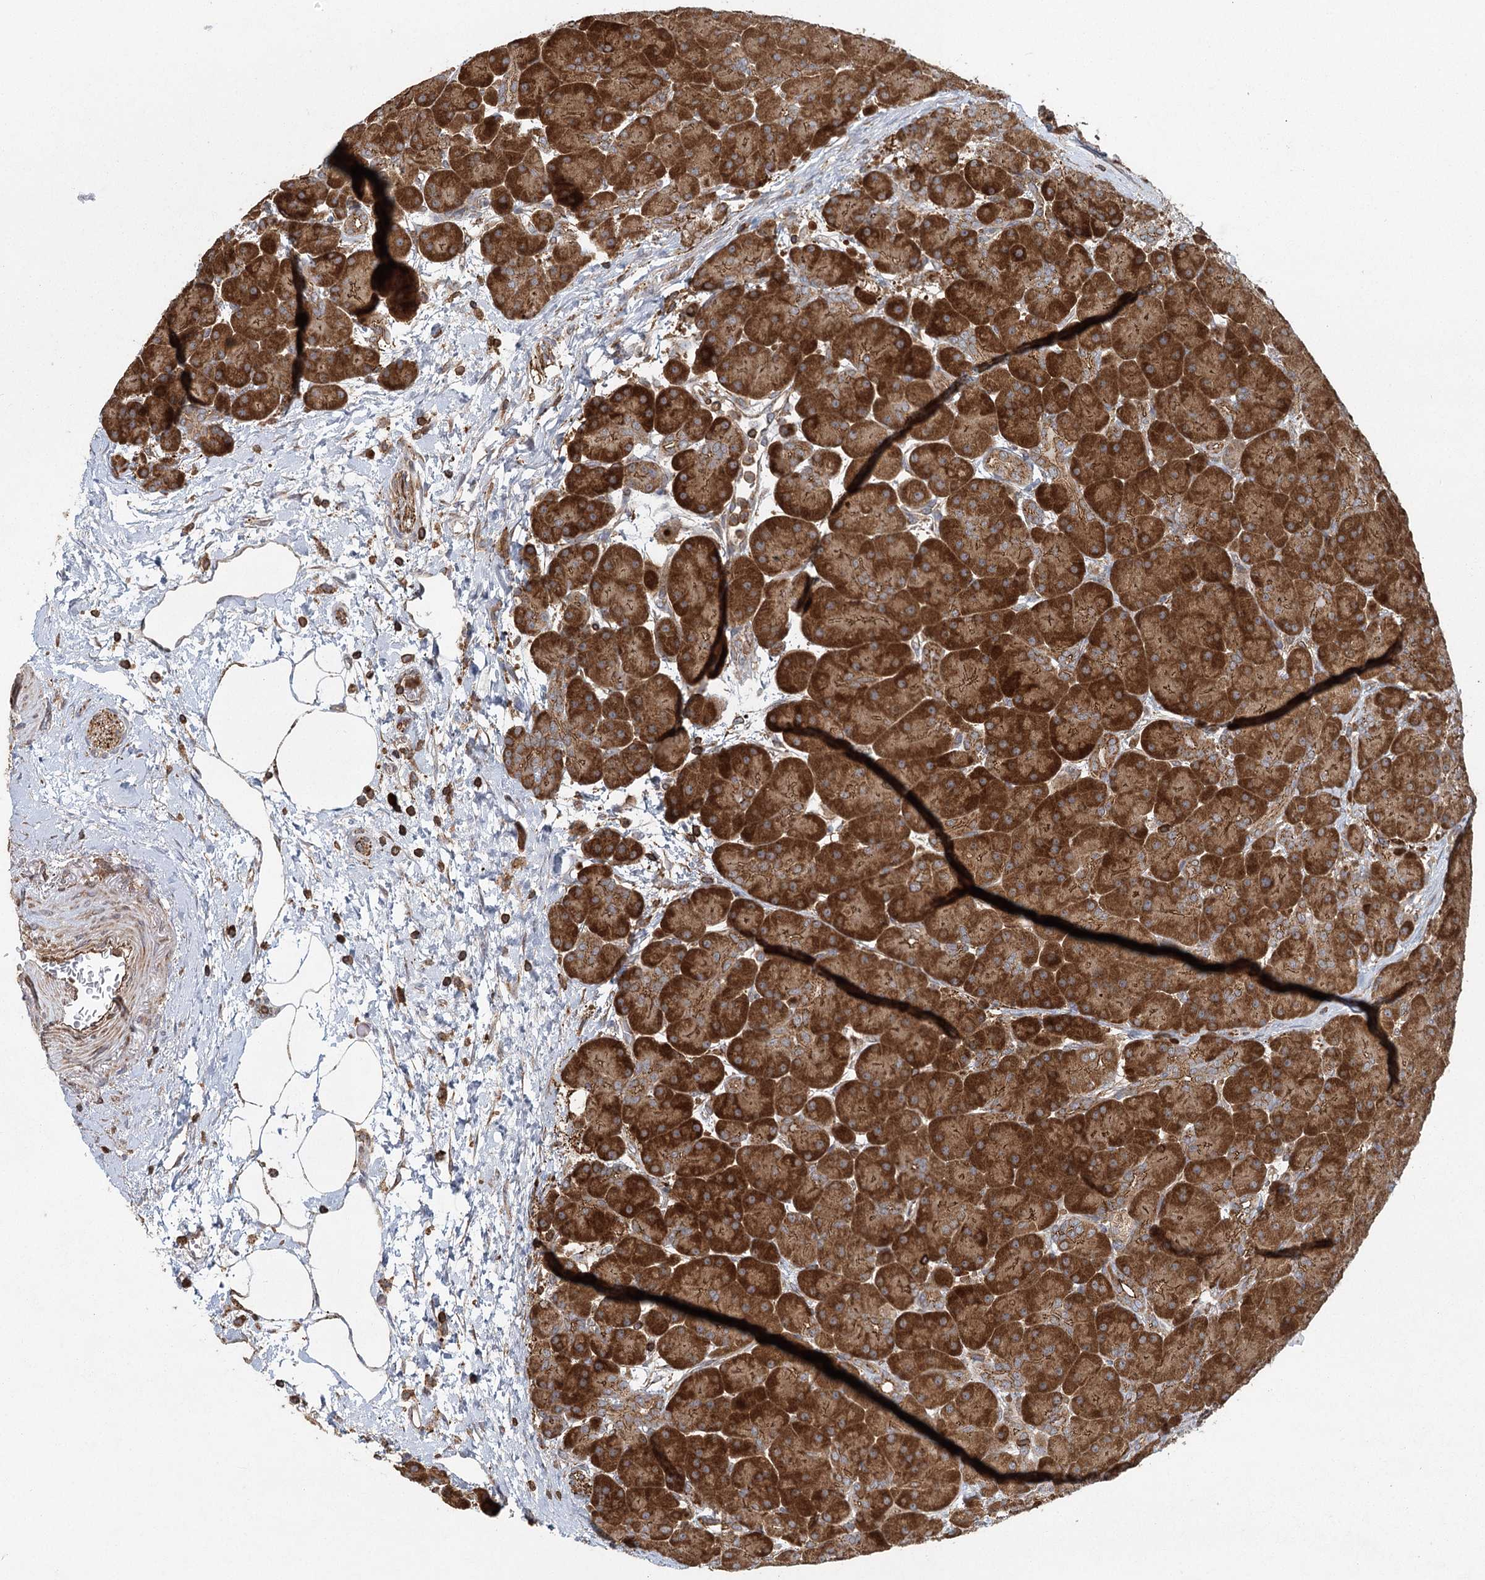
{"staining": {"intensity": "strong", "quantity": ">75%", "location": "cytoplasmic/membranous"}, "tissue": "pancreas", "cell_type": "Exocrine glandular cells", "image_type": "normal", "snomed": [{"axis": "morphology", "description": "Normal tissue, NOS"}, {"axis": "topography", "description": "Pancreas"}], "caption": "Pancreas stained with a brown dye exhibits strong cytoplasmic/membranous positive positivity in about >75% of exocrine glandular cells.", "gene": "PLEKHA7", "patient": {"sex": "male", "age": 66}}